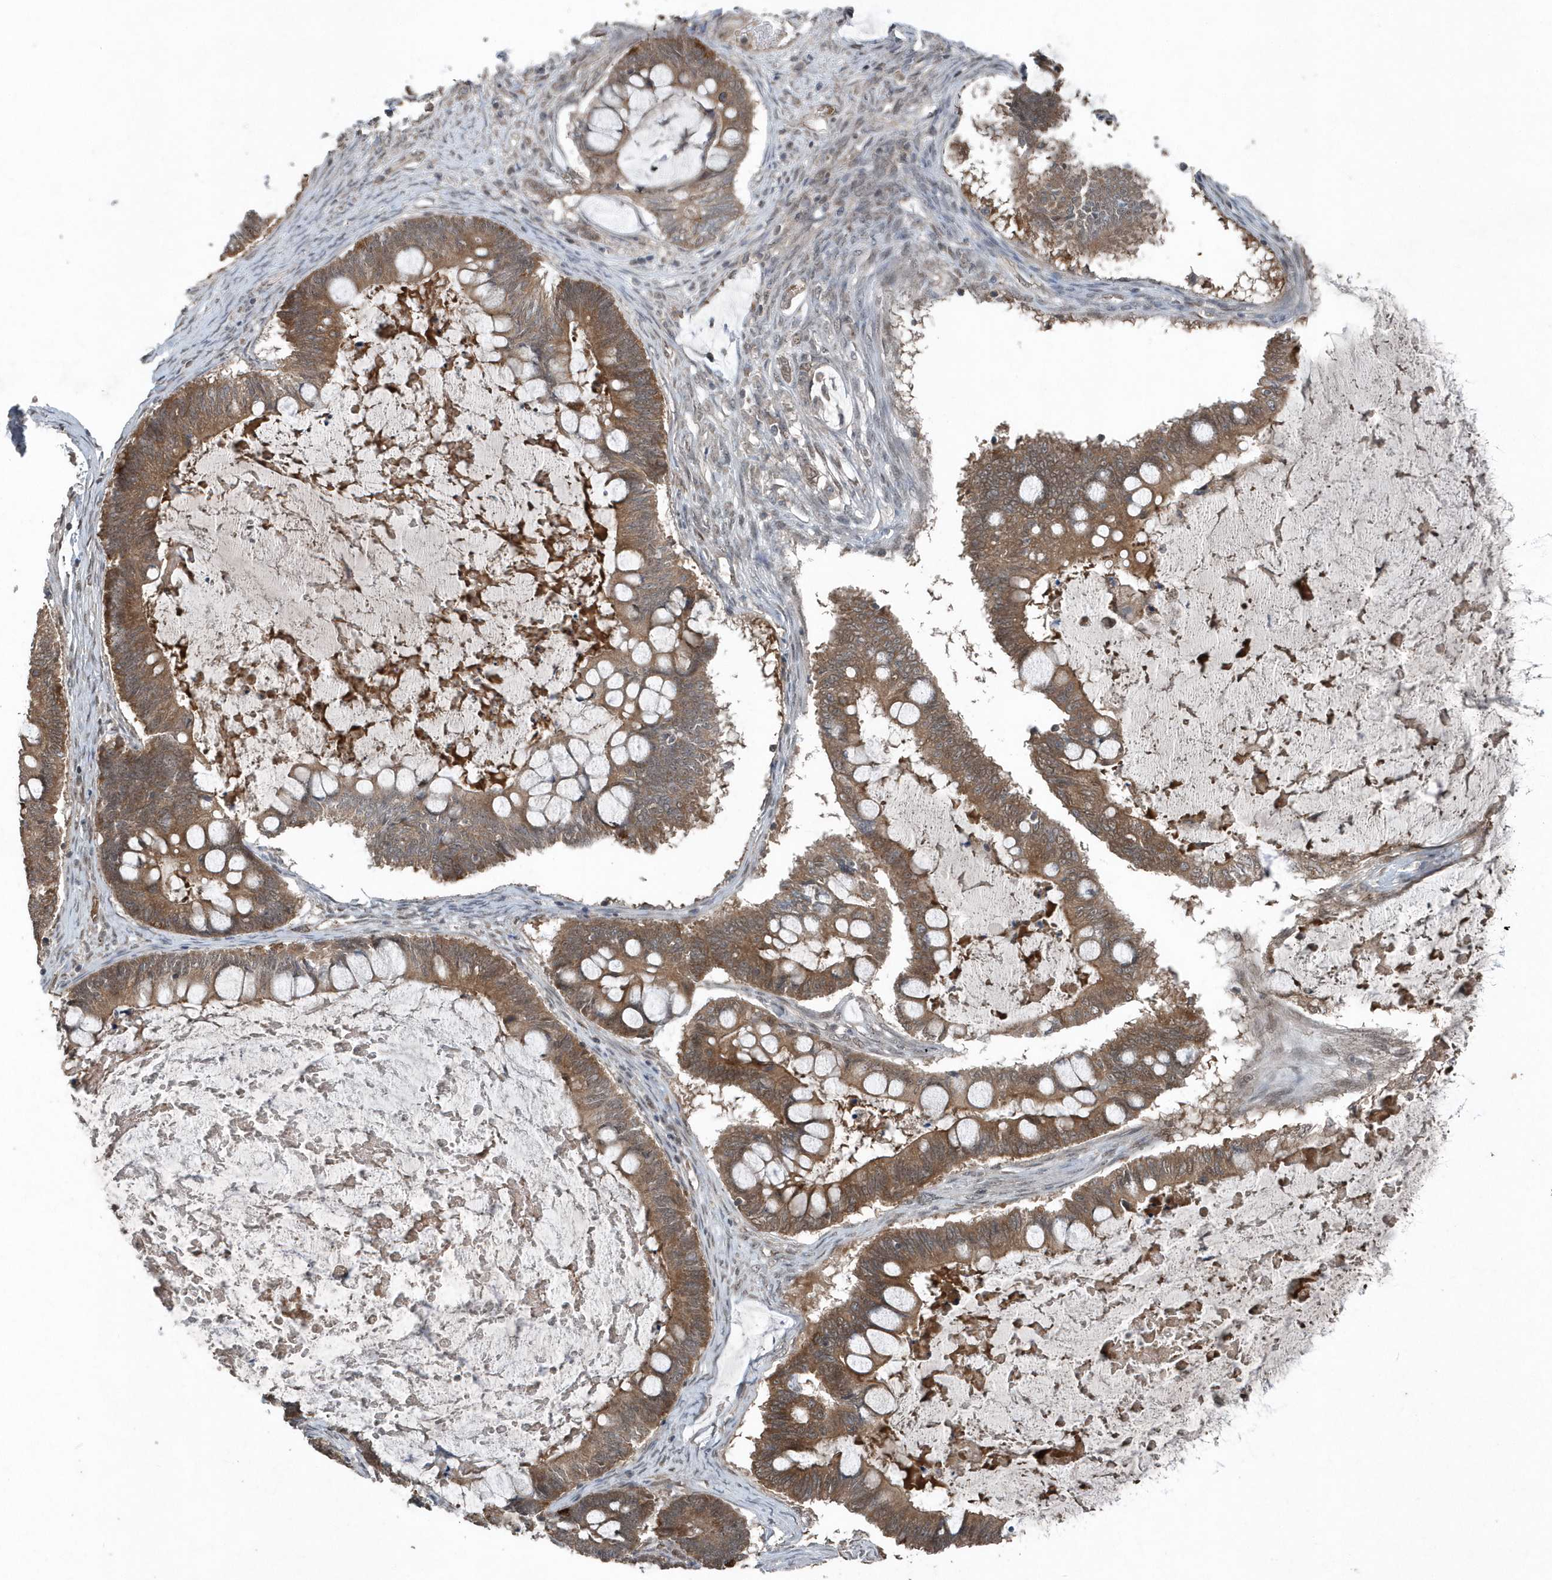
{"staining": {"intensity": "moderate", "quantity": ">75%", "location": "cytoplasmic/membranous"}, "tissue": "ovarian cancer", "cell_type": "Tumor cells", "image_type": "cancer", "snomed": [{"axis": "morphology", "description": "Cystadenocarcinoma, mucinous, NOS"}, {"axis": "topography", "description": "Ovary"}], "caption": "The histopathology image demonstrates a brown stain indicating the presence of a protein in the cytoplasmic/membranous of tumor cells in ovarian cancer.", "gene": "QTRT2", "patient": {"sex": "female", "age": 61}}